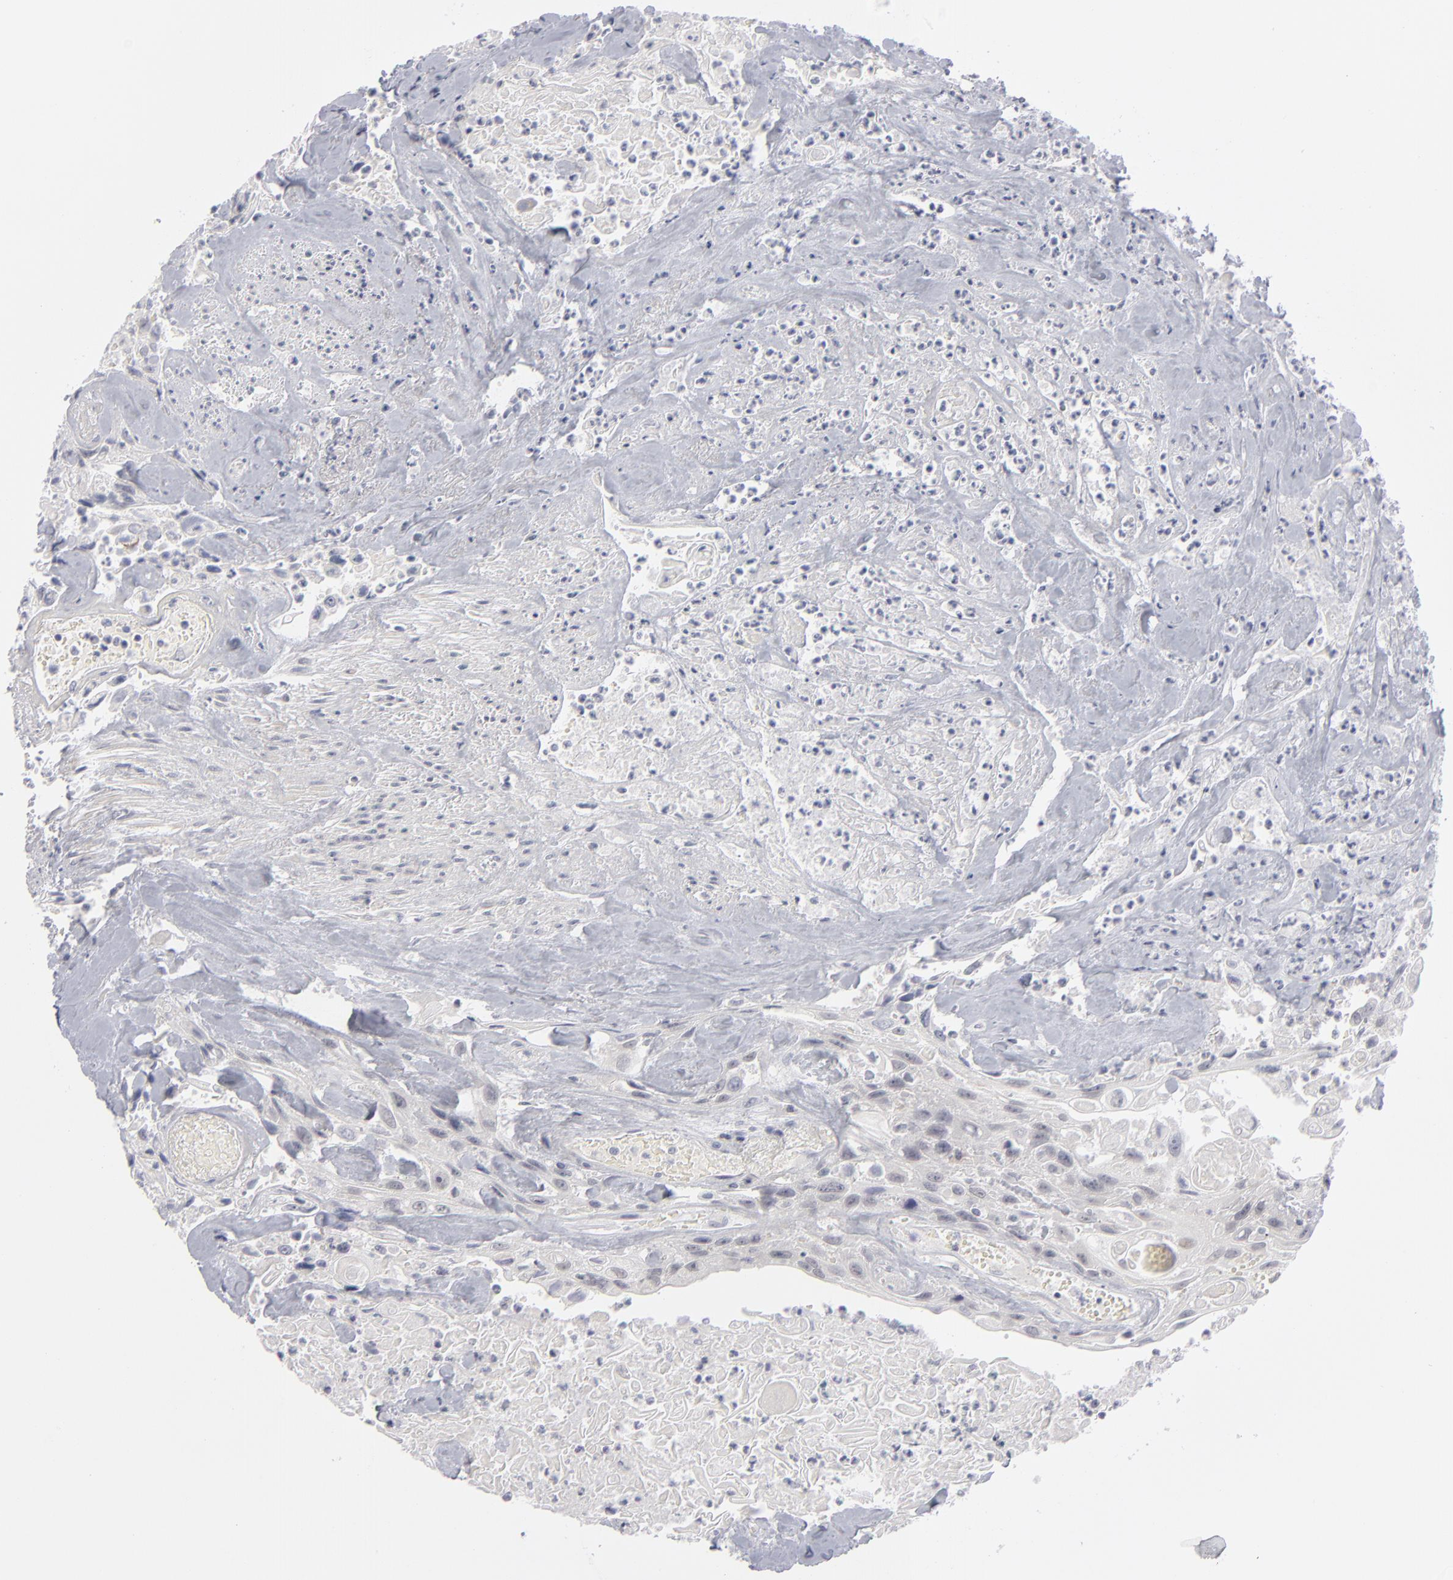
{"staining": {"intensity": "negative", "quantity": "none", "location": "none"}, "tissue": "urothelial cancer", "cell_type": "Tumor cells", "image_type": "cancer", "snomed": [{"axis": "morphology", "description": "Urothelial carcinoma, High grade"}, {"axis": "topography", "description": "Urinary bladder"}], "caption": "Immunohistochemistry of high-grade urothelial carcinoma reveals no expression in tumor cells.", "gene": "KIAA1210", "patient": {"sex": "female", "age": 84}}